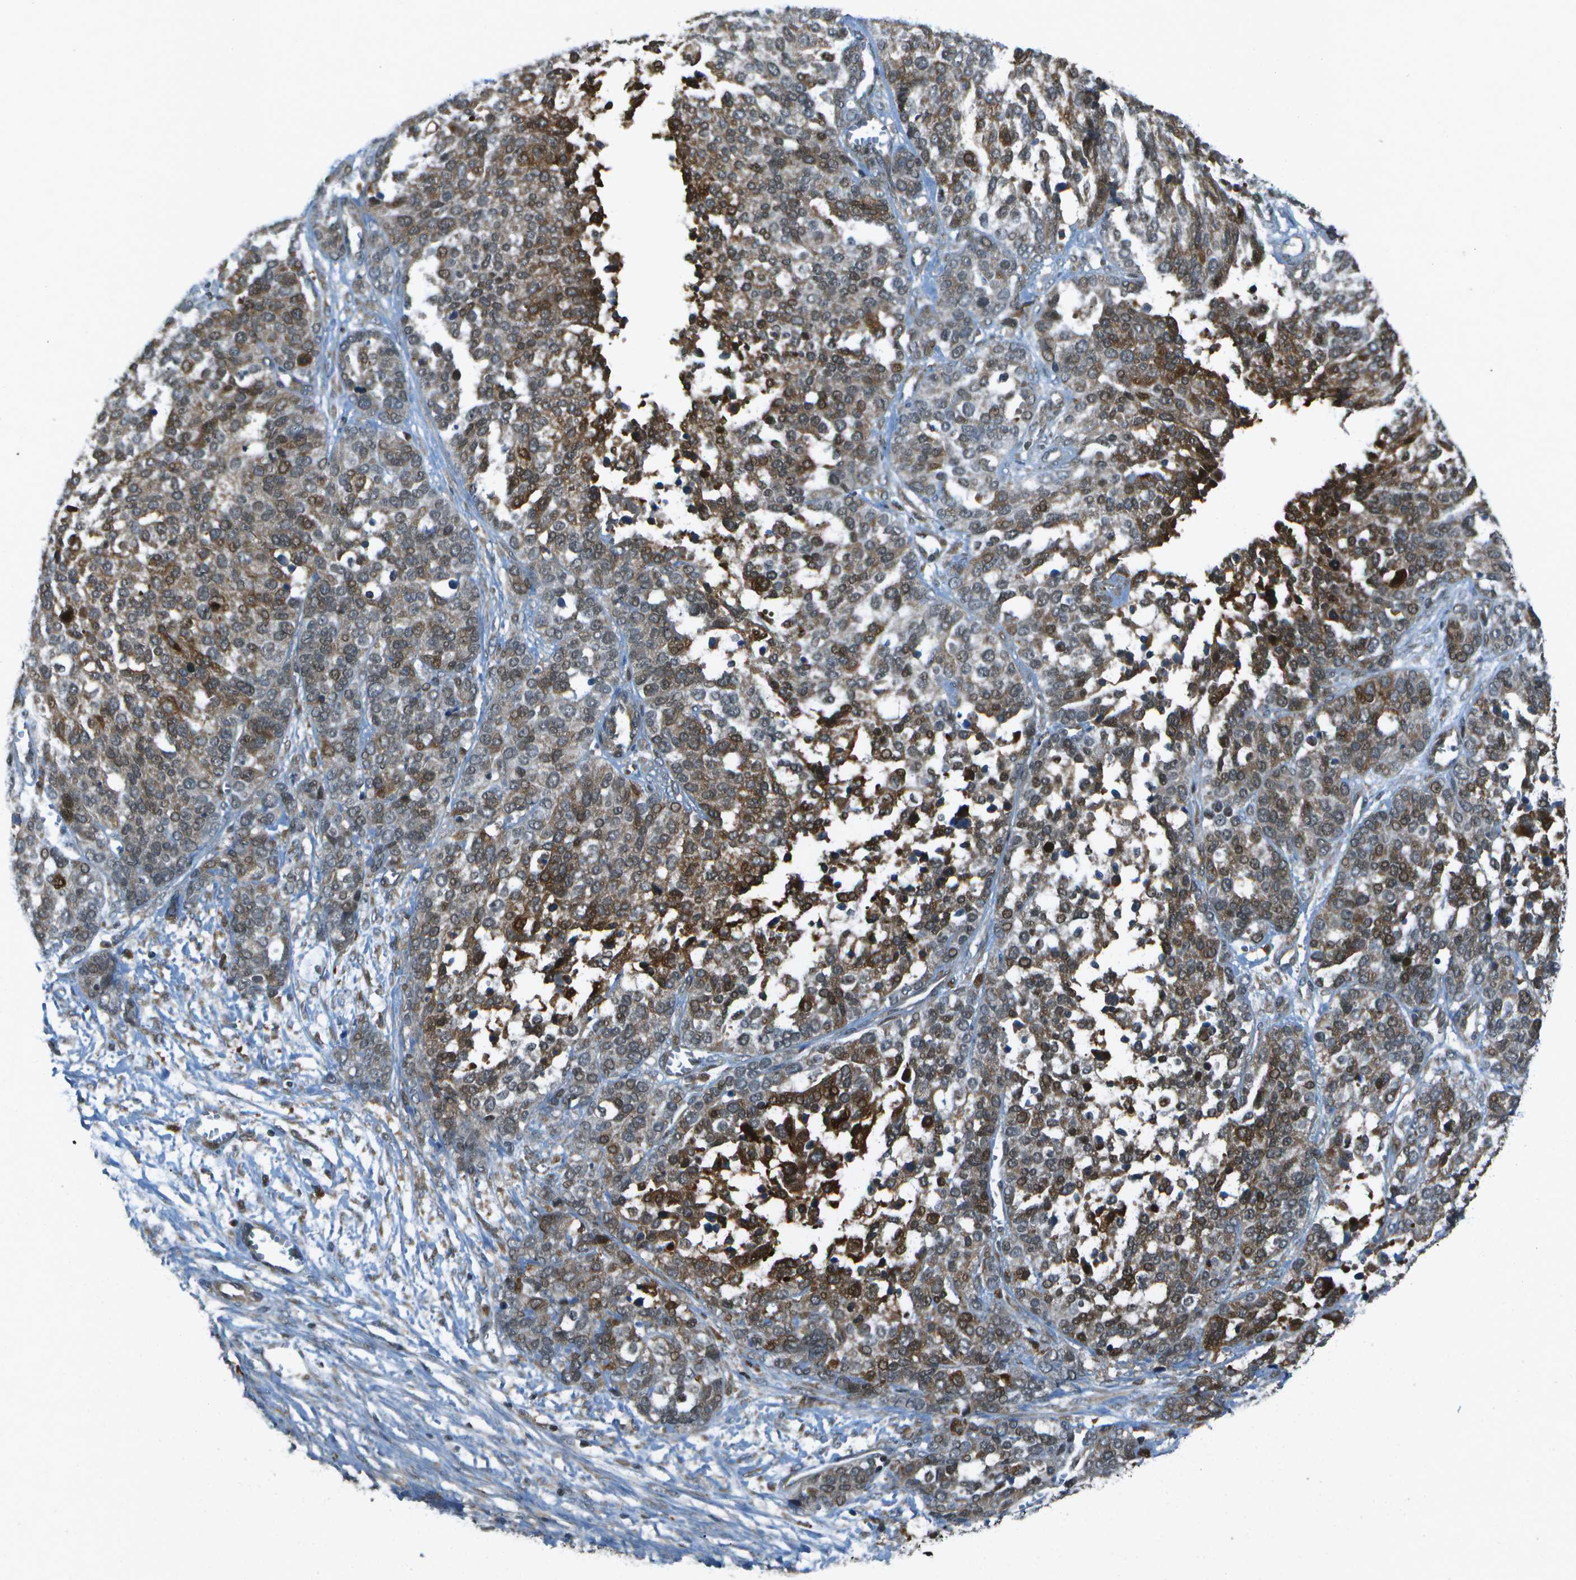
{"staining": {"intensity": "moderate", "quantity": "25%-75%", "location": "cytoplasmic/membranous"}, "tissue": "ovarian cancer", "cell_type": "Tumor cells", "image_type": "cancer", "snomed": [{"axis": "morphology", "description": "Cystadenocarcinoma, serous, NOS"}, {"axis": "topography", "description": "Ovary"}], "caption": "A brown stain labels moderate cytoplasmic/membranous expression of a protein in human serous cystadenocarcinoma (ovarian) tumor cells. The staining was performed using DAB to visualize the protein expression in brown, while the nuclei were stained in blue with hematoxylin (Magnification: 20x).", "gene": "TMEM19", "patient": {"sex": "female", "age": 44}}